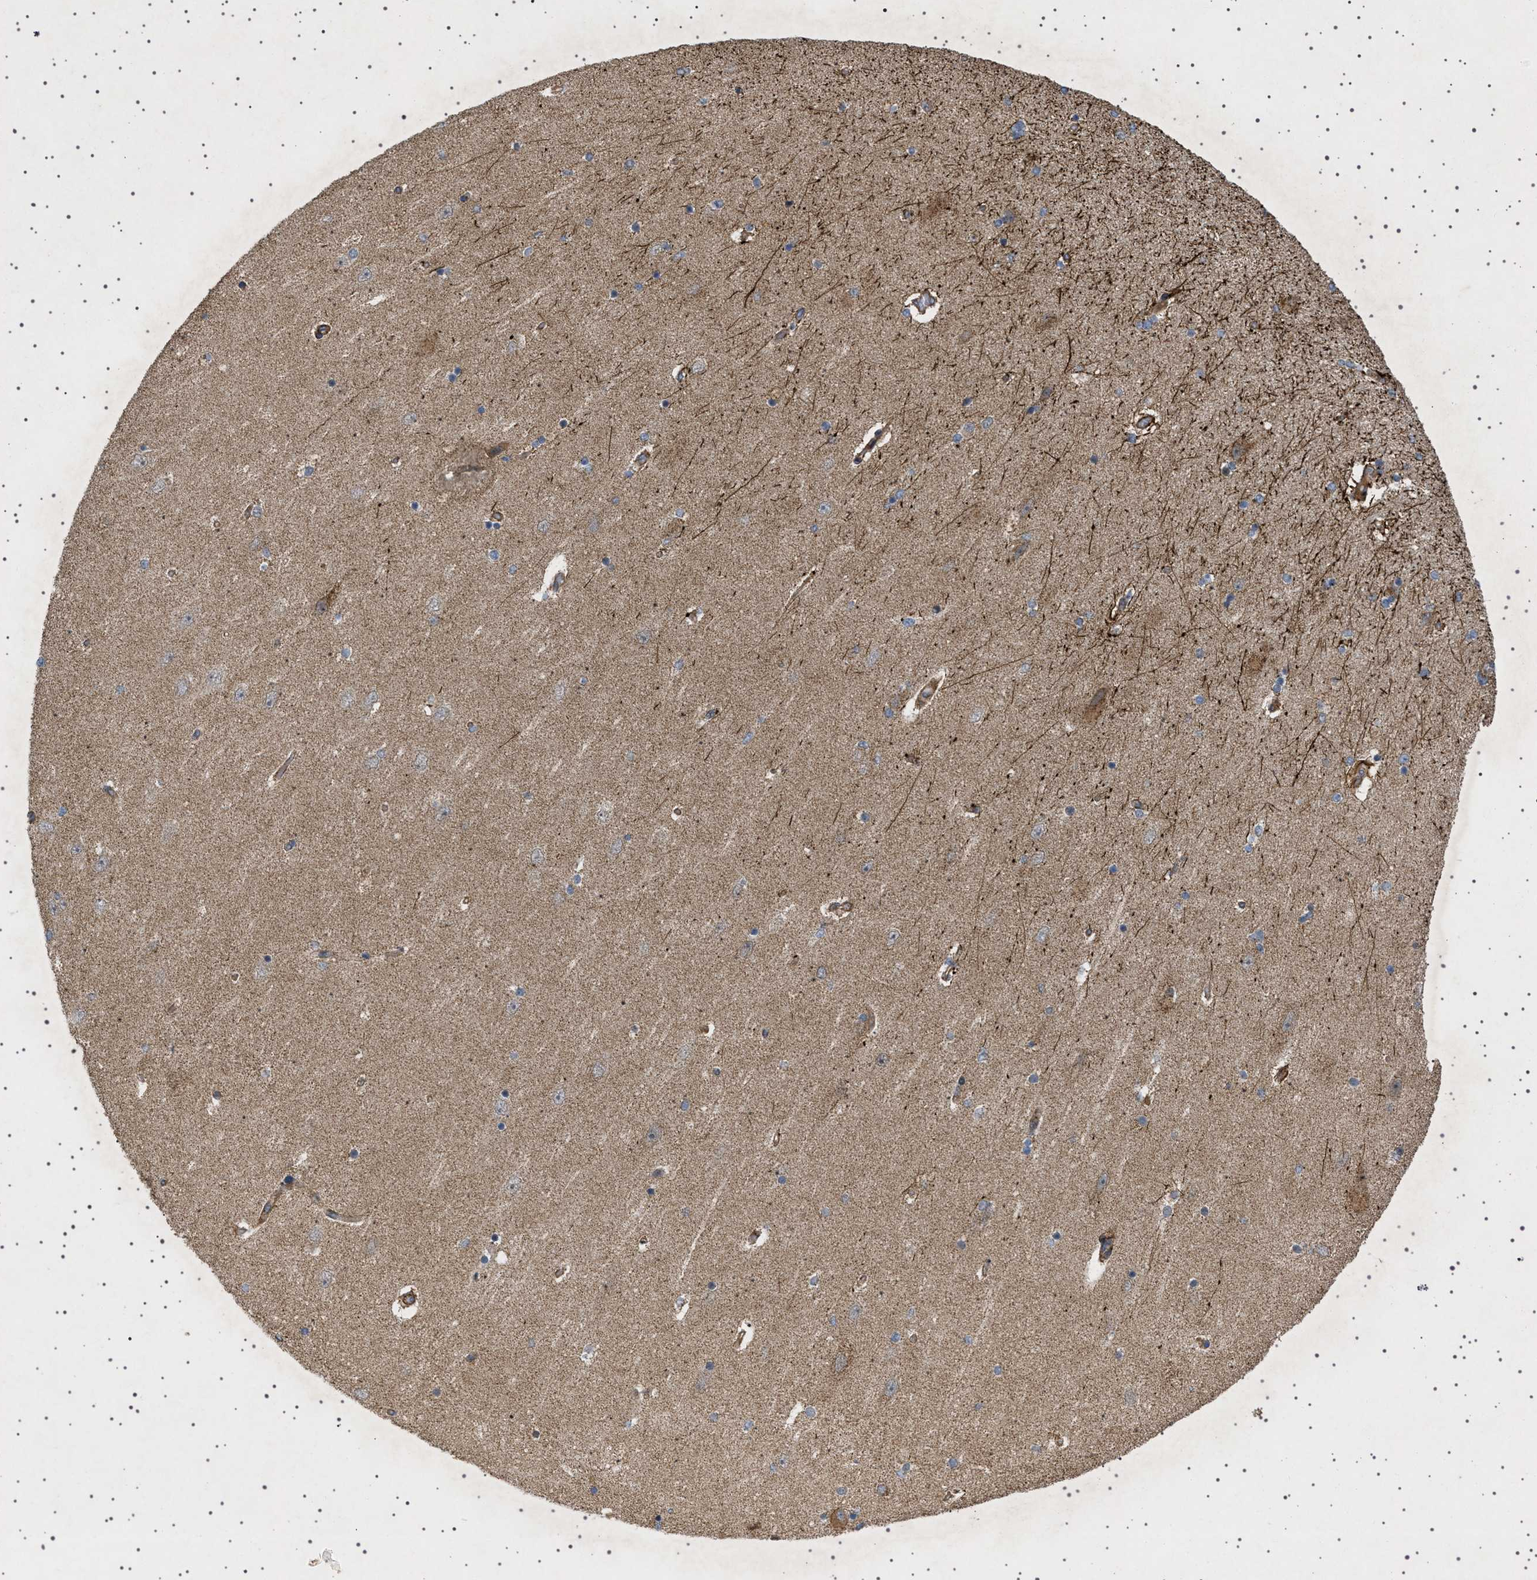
{"staining": {"intensity": "moderate", "quantity": "25%-75%", "location": "cytoplasmic/membranous"}, "tissue": "hippocampus", "cell_type": "Glial cells", "image_type": "normal", "snomed": [{"axis": "morphology", "description": "Normal tissue, NOS"}, {"axis": "topography", "description": "Hippocampus"}], "caption": "The photomicrograph reveals immunohistochemical staining of unremarkable hippocampus. There is moderate cytoplasmic/membranous expression is identified in about 25%-75% of glial cells. The protein is stained brown, and the nuclei are stained in blue (DAB IHC with brightfield microscopy, high magnification).", "gene": "CCDC186", "patient": {"sex": "female", "age": 54}}